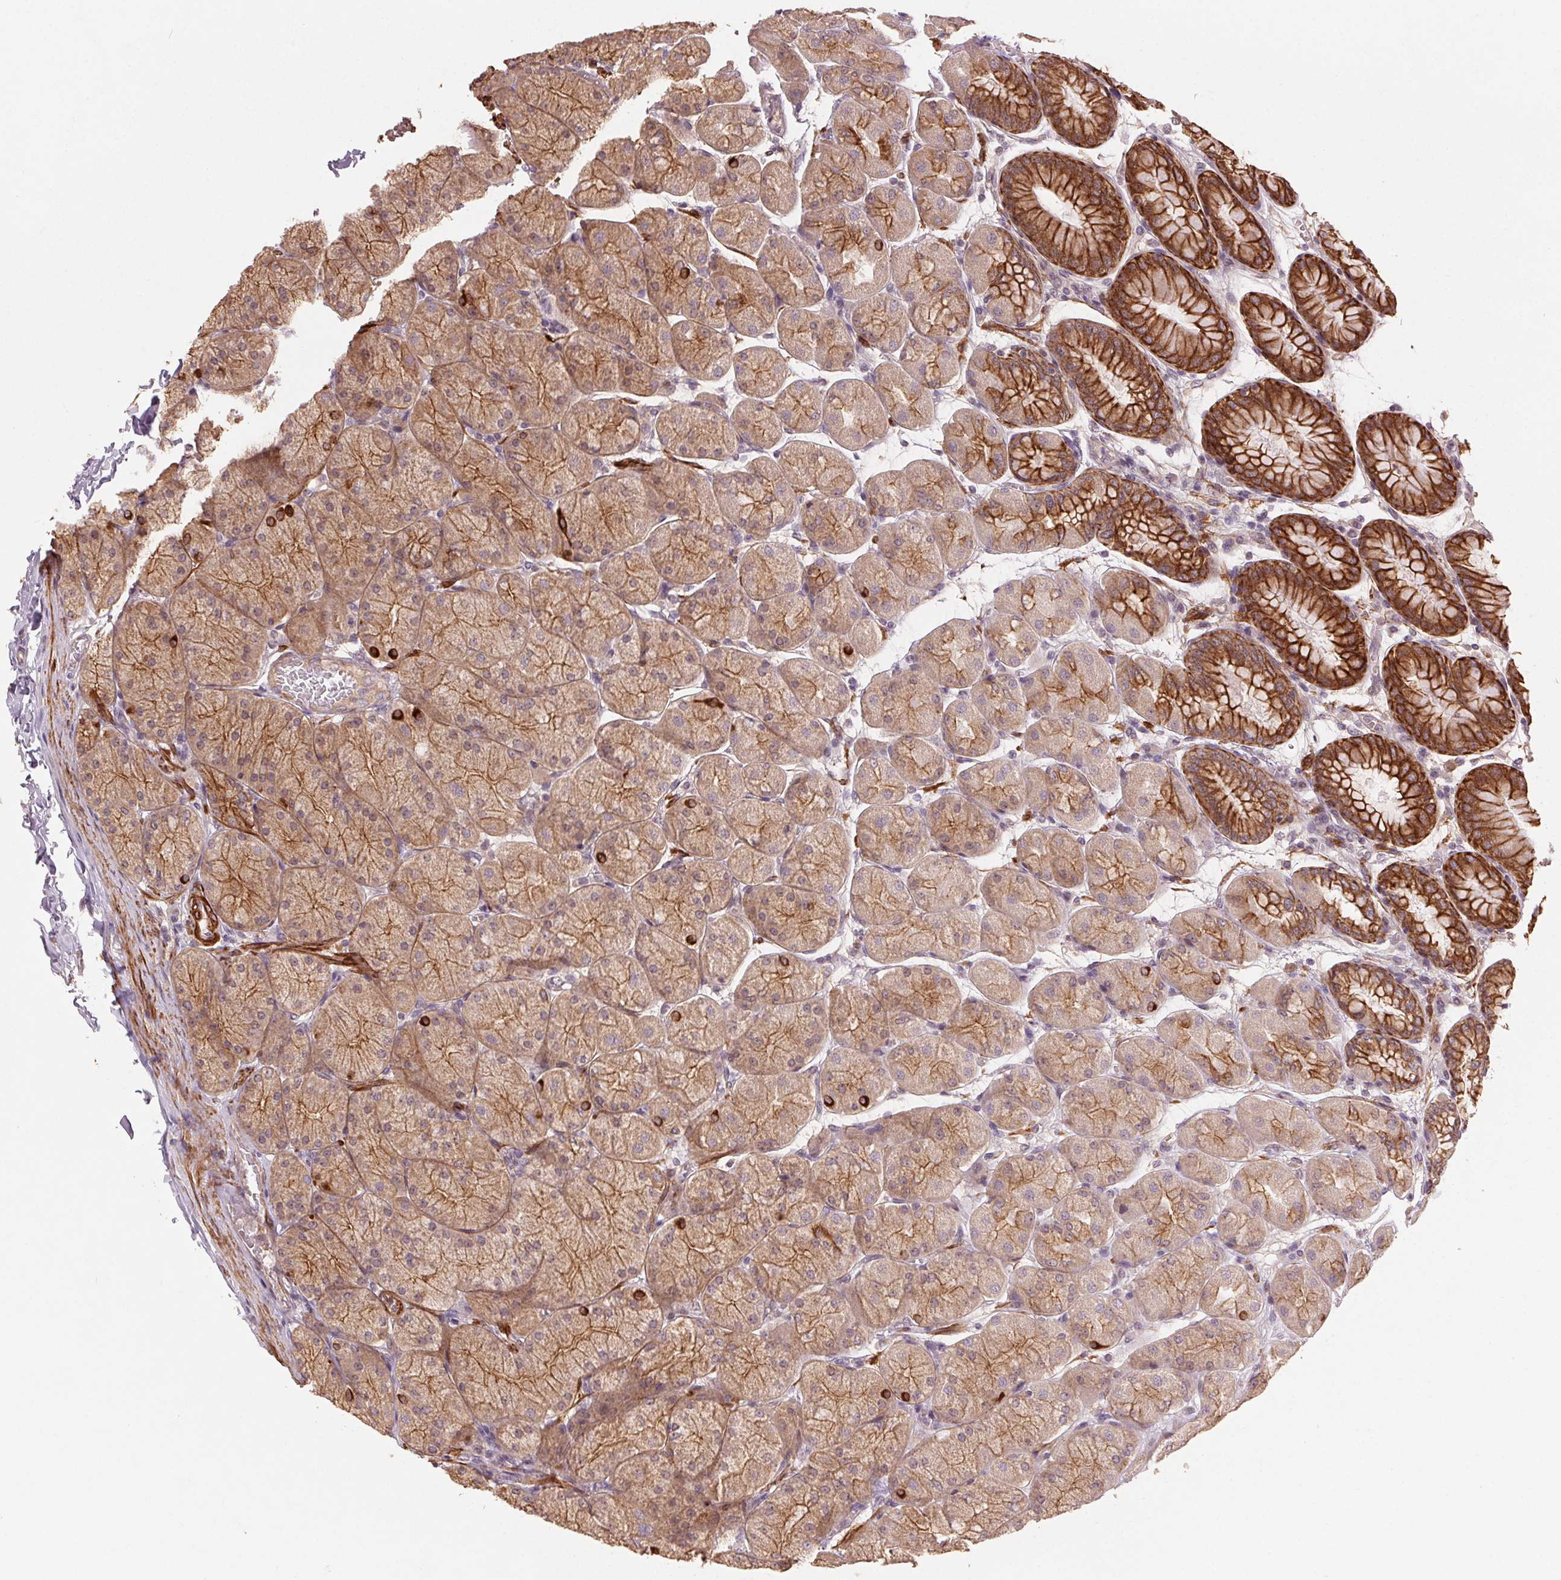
{"staining": {"intensity": "strong", "quantity": "25%-75%", "location": "cytoplasmic/membranous"}, "tissue": "stomach", "cell_type": "Glandular cells", "image_type": "normal", "snomed": [{"axis": "morphology", "description": "Normal tissue, NOS"}, {"axis": "topography", "description": "Stomach, upper"}], "caption": "Stomach stained with IHC displays strong cytoplasmic/membranous staining in approximately 25%-75% of glandular cells.", "gene": "SMLR1", "patient": {"sex": "female", "age": 56}}